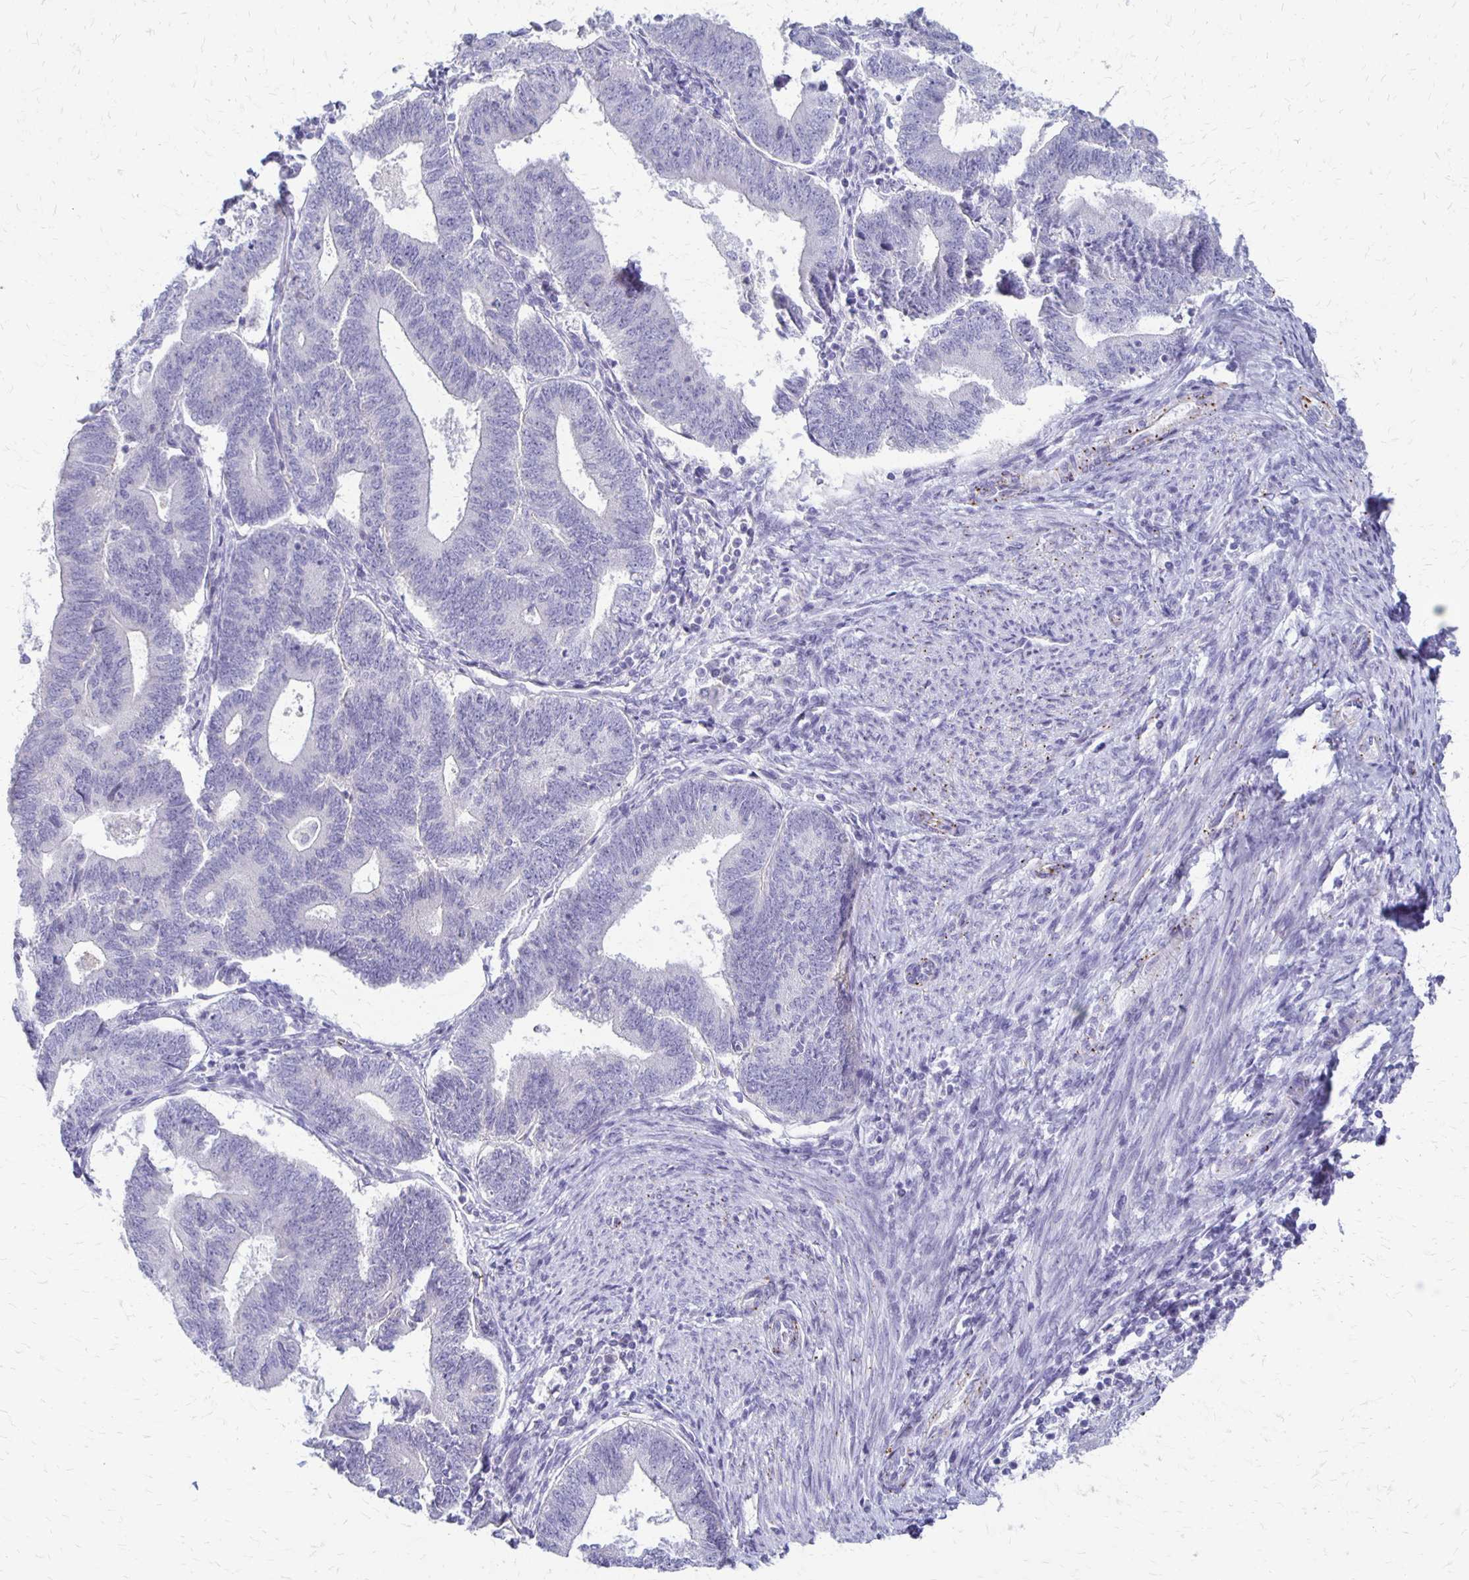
{"staining": {"intensity": "negative", "quantity": "none", "location": "none"}, "tissue": "endometrial cancer", "cell_type": "Tumor cells", "image_type": "cancer", "snomed": [{"axis": "morphology", "description": "Adenocarcinoma, NOS"}, {"axis": "topography", "description": "Endometrium"}], "caption": "This micrograph is of endometrial cancer stained with immunohistochemistry to label a protein in brown with the nuclei are counter-stained blue. There is no positivity in tumor cells.", "gene": "RHOC", "patient": {"sex": "female", "age": 70}}